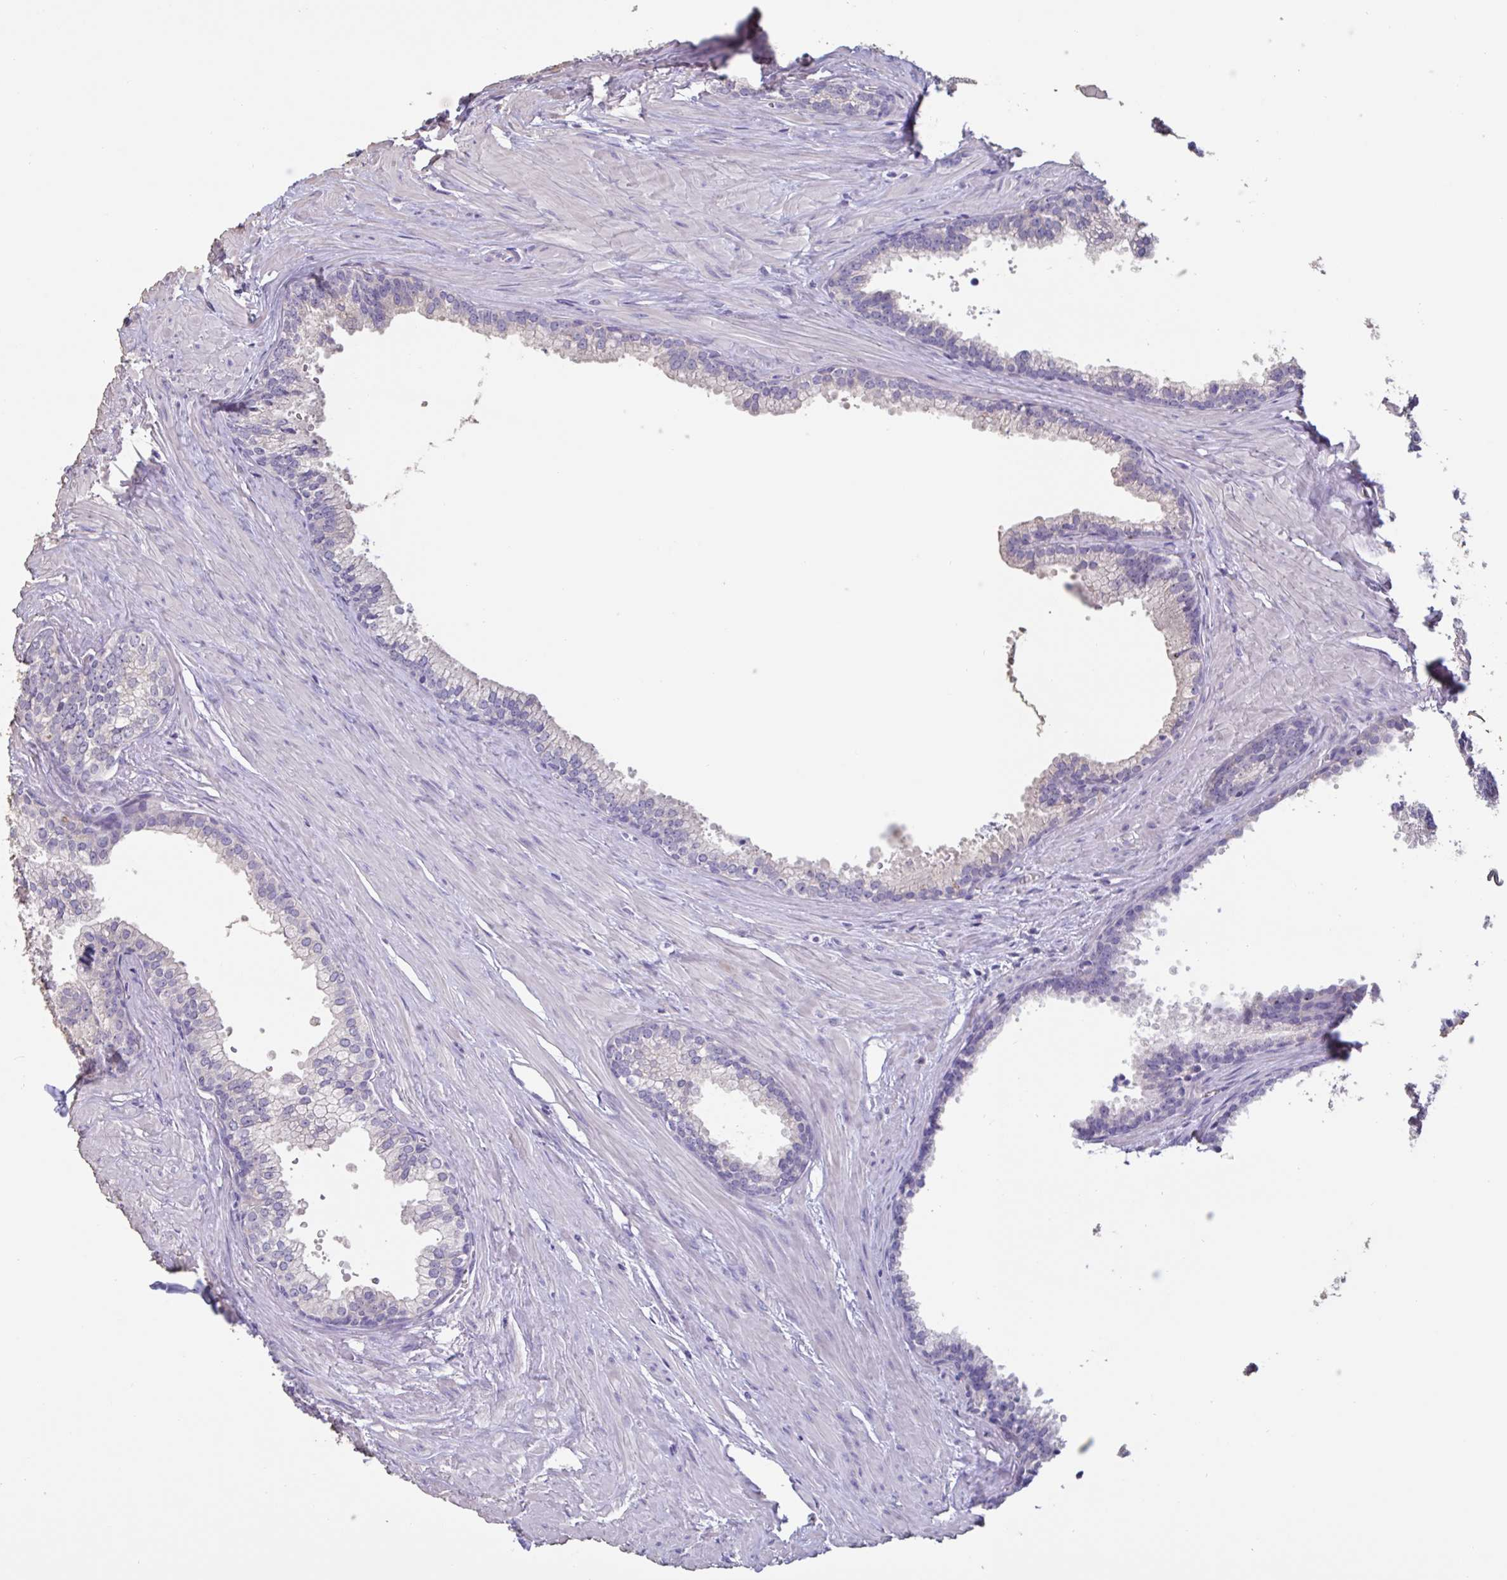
{"staining": {"intensity": "negative", "quantity": "none", "location": "none"}, "tissue": "prostate", "cell_type": "Glandular cells", "image_type": "normal", "snomed": [{"axis": "morphology", "description": "Normal tissue, NOS"}, {"axis": "topography", "description": "Prostate"}, {"axis": "topography", "description": "Peripheral nerve tissue"}], "caption": "Immunohistochemical staining of unremarkable prostate reveals no significant positivity in glandular cells.", "gene": "CHMP5", "patient": {"sex": "male", "age": 55}}